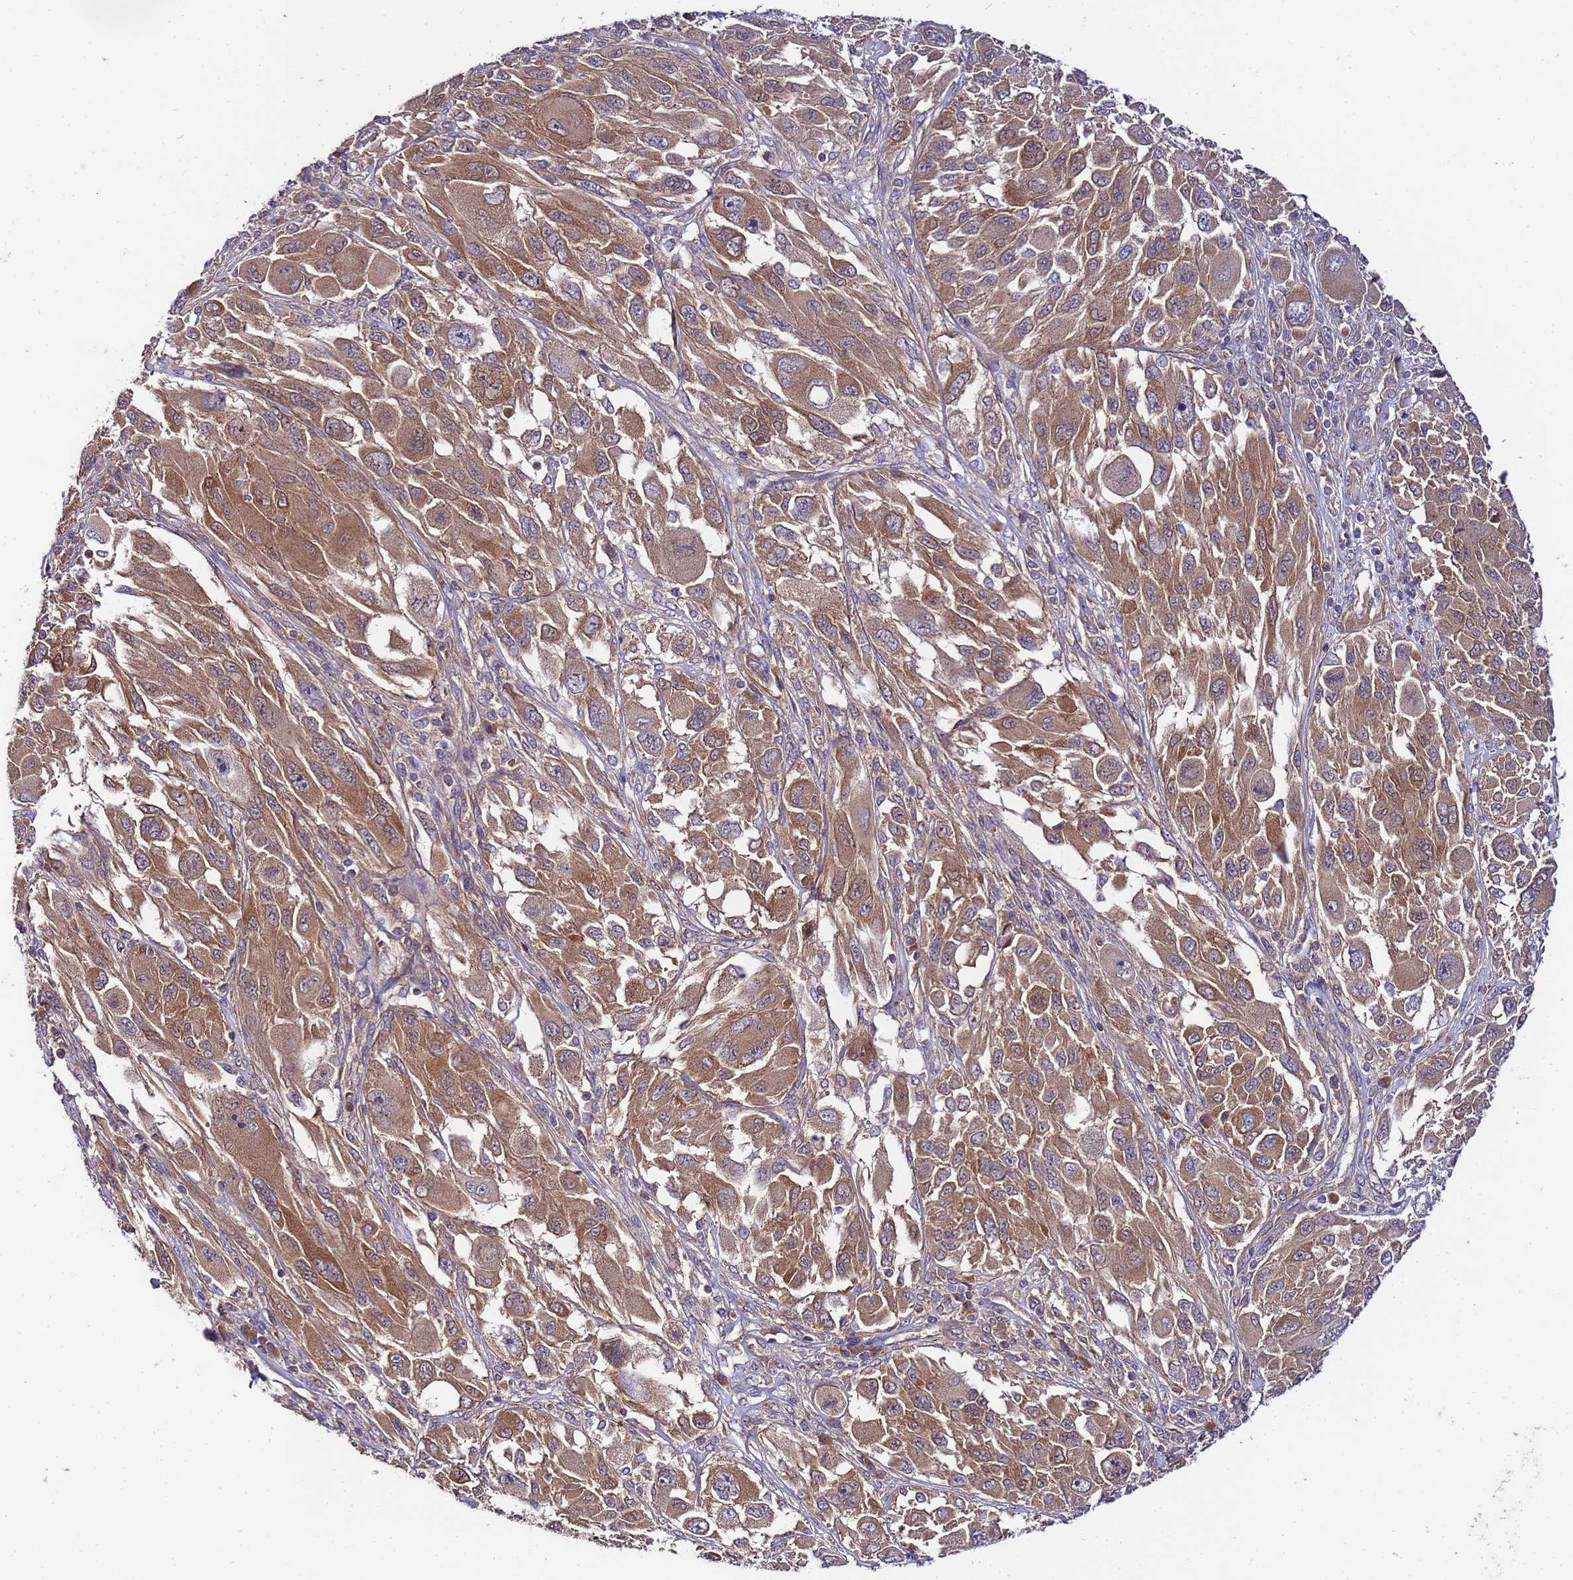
{"staining": {"intensity": "moderate", "quantity": ">75%", "location": "cytoplasmic/membranous"}, "tissue": "melanoma", "cell_type": "Tumor cells", "image_type": "cancer", "snomed": [{"axis": "morphology", "description": "Malignant melanoma, NOS"}, {"axis": "topography", "description": "Skin"}], "caption": "Immunohistochemistry (IHC) of human malignant melanoma reveals medium levels of moderate cytoplasmic/membranous positivity in about >75% of tumor cells. Nuclei are stained in blue.", "gene": "GSPT2", "patient": {"sex": "female", "age": 91}}